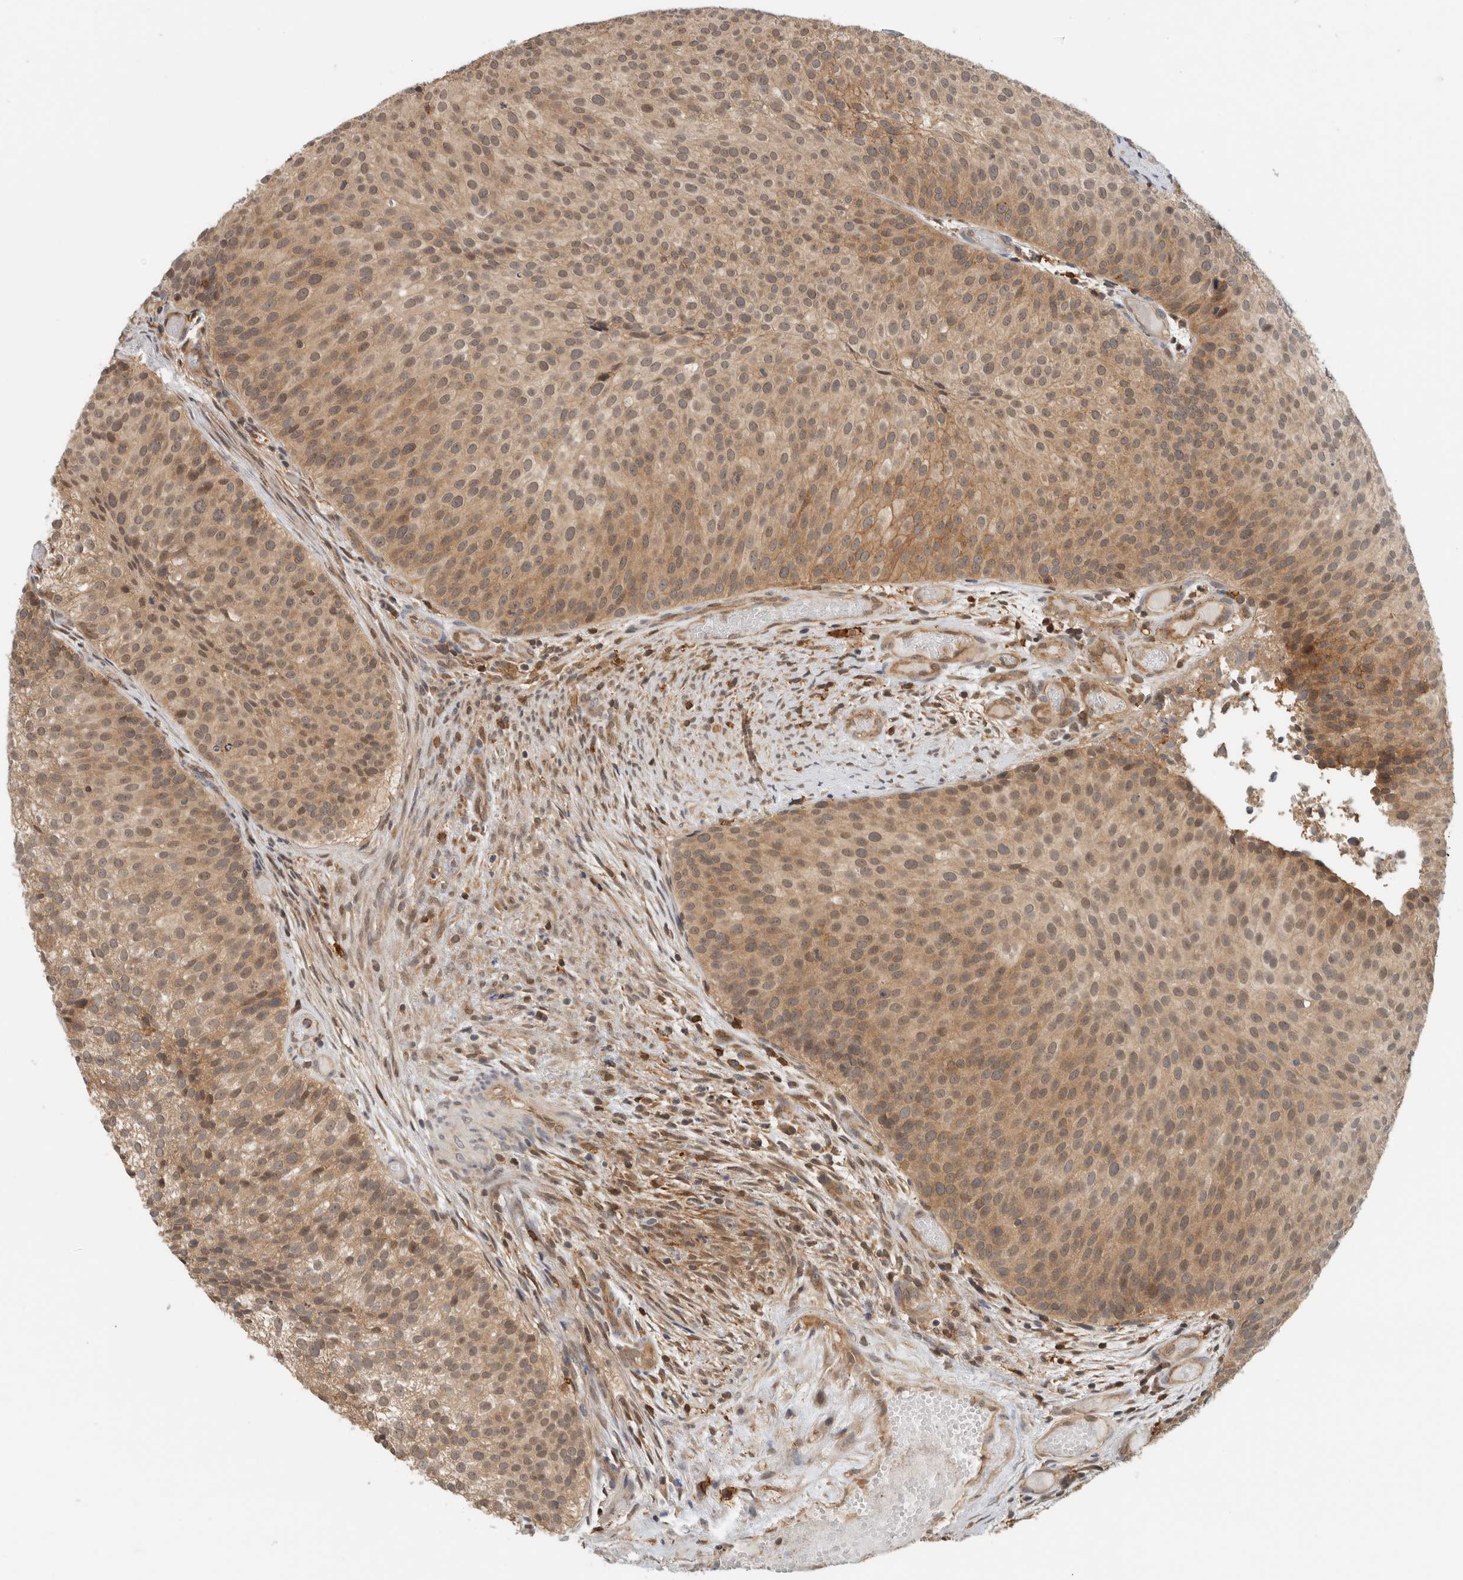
{"staining": {"intensity": "moderate", "quantity": ">75%", "location": "cytoplasmic/membranous"}, "tissue": "urothelial cancer", "cell_type": "Tumor cells", "image_type": "cancer", "snomed": [{"axis": "morphology", "description": "Urothelial carcinoma, Low grade"}, {"axis": "topography", "description": "Urinary bladder"}], "caption": "The histopathology image reveals staining of urothelial carcinoma (low-grade), revealing moderate cytoplasmic/membranous protein staining (brown color) within tumor cells. The staining is performed using DAB (3,3'-diaminobenzidine) brown chromogen to label protein expression. The nuclei are counter-stained blue using hematoxylin.", "gene": "PFDN4", "patient": {"sex": "male", "age": 86}}